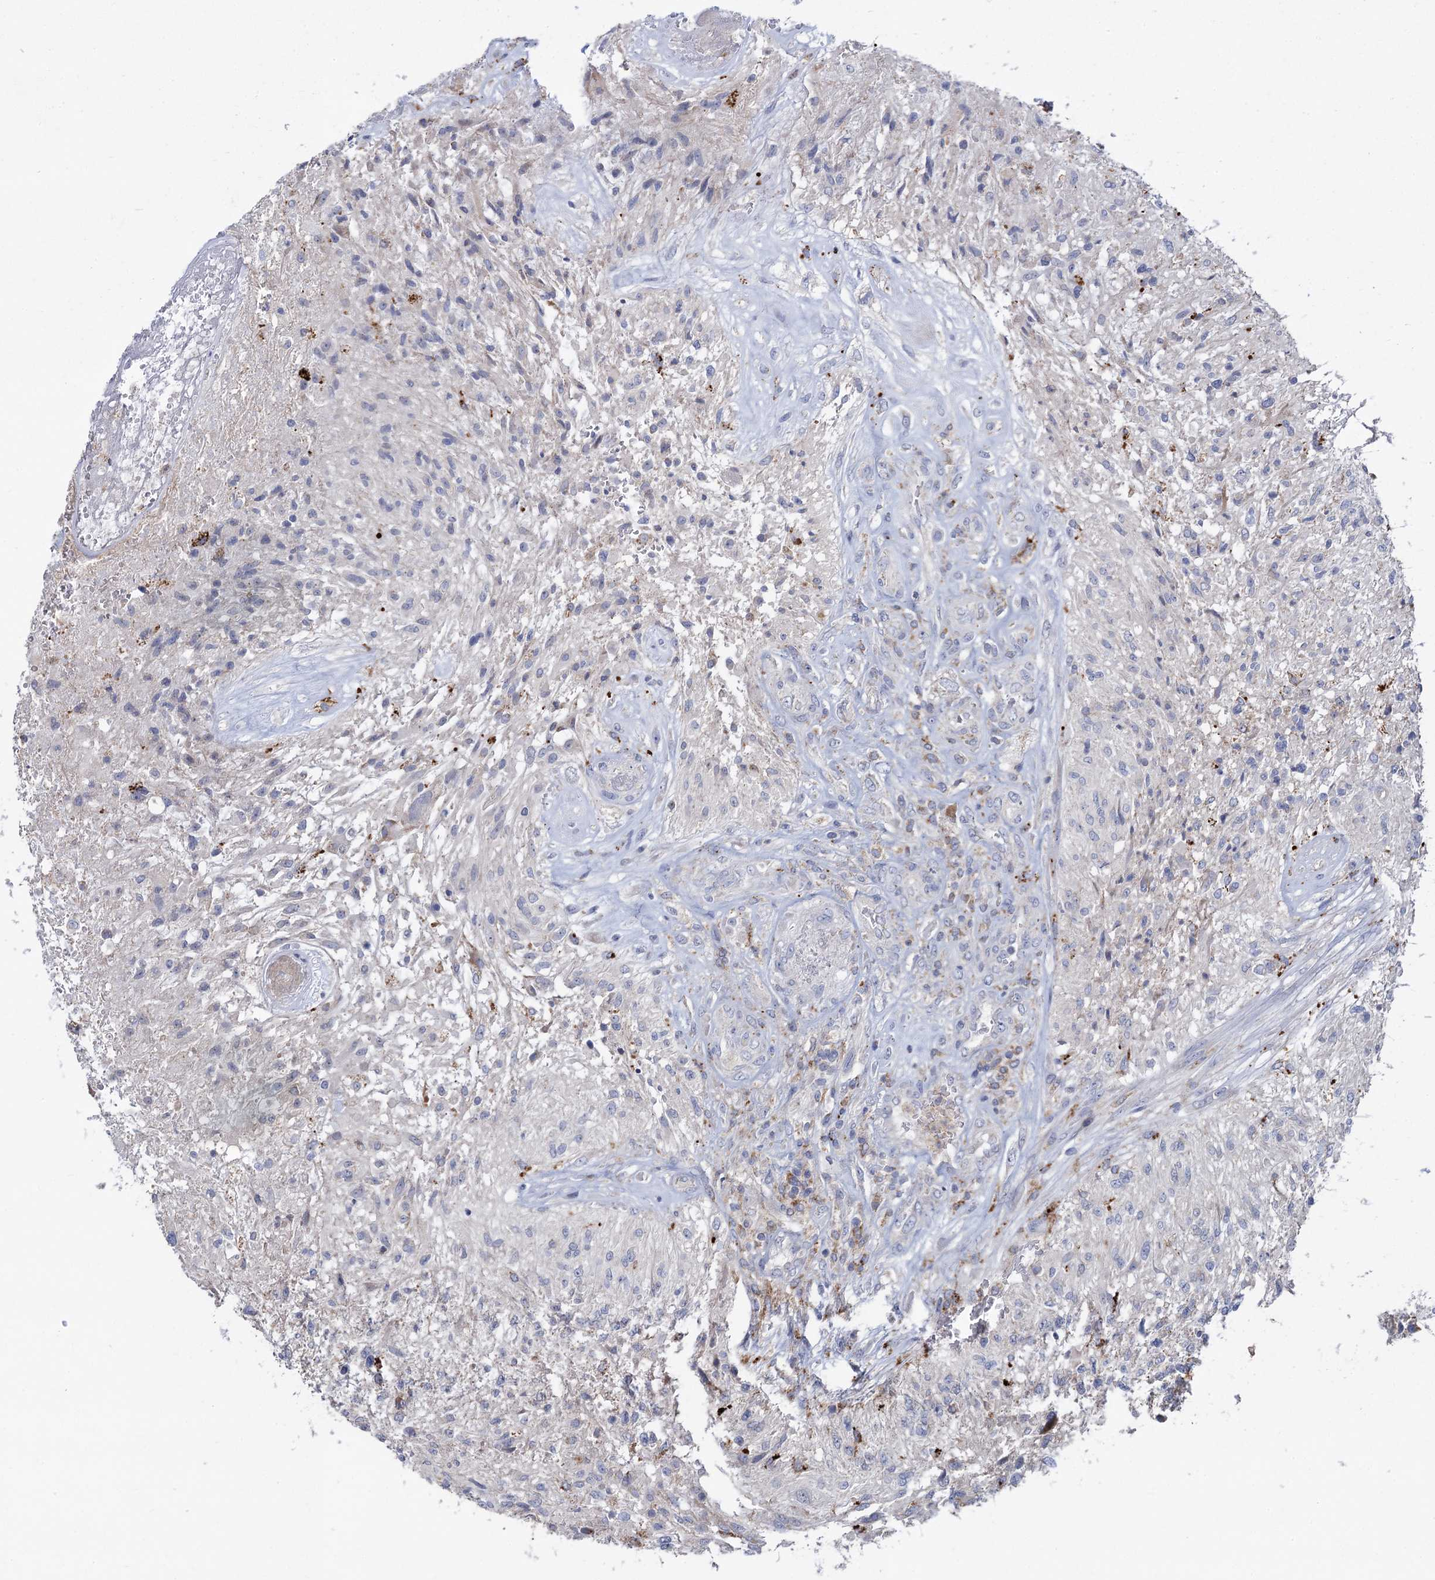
{"staining": {"intensity": "negative", "quantity": "none", "location": "none"}, "tissue": "glioma", "cell_type": "Tumor cells", "image_type": "cancer", "snomed": [{"axis": "morphology", "description": "Glioma, malignant, High grade"}, {"axis": "topography", "description": "Brain"}], "caption": "Tumor cells show no significant positivity in malignant high-grade glioma. (Immunohistochemistry, brightfield microscopy, high magnification).", "gene": "ANKS3", "patient": {"sex": "male", "age": 56}}